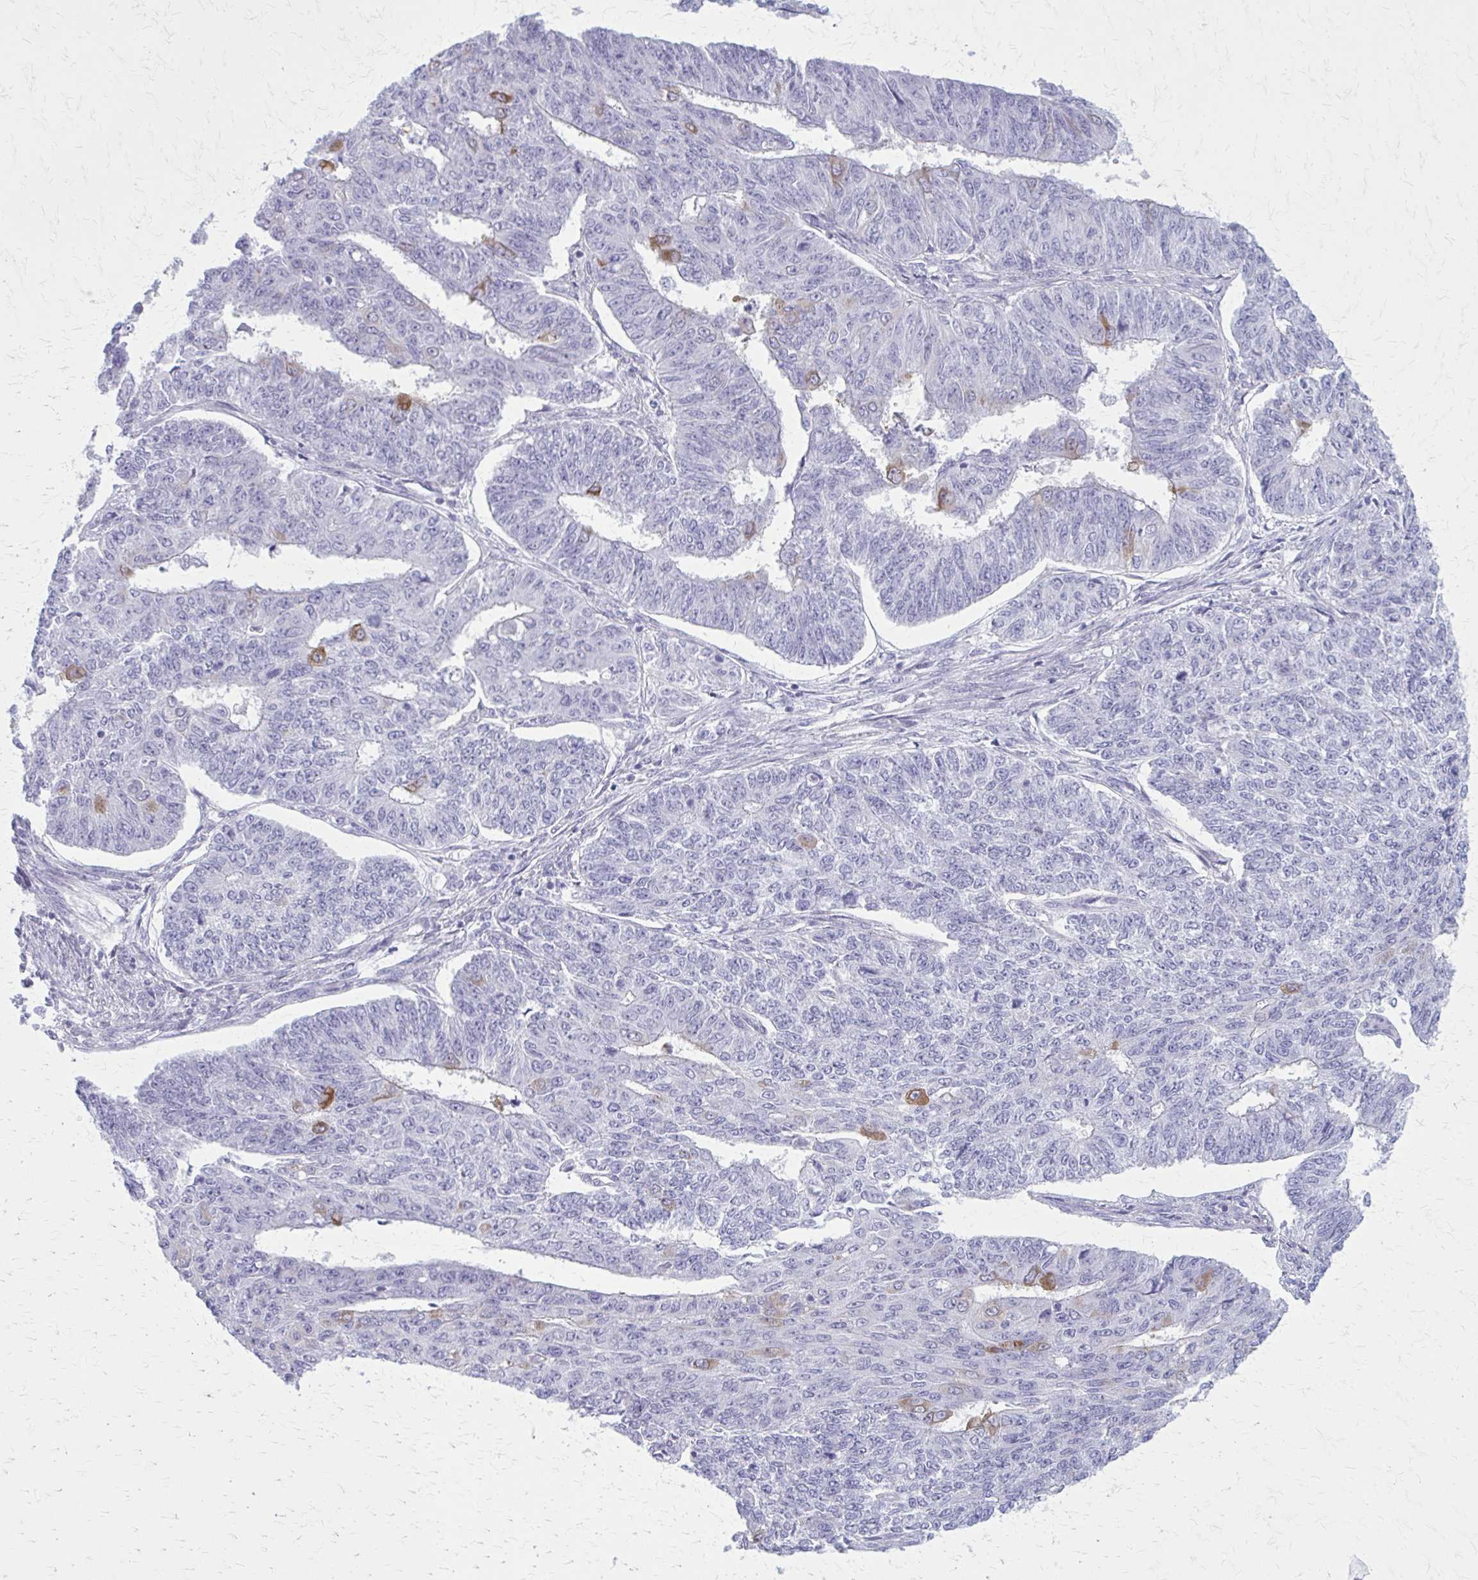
{"staining": {"intensity": "strong", "quantity": "<25%", "location": "cytoplasmic/membranous"}, "tissue": "endometrial cancer", "cell_type": "Tumor cells", "image_type": "cancer", "snomed": [{"axis": "morphology", "description": "Adenocarcinoma, NOS"}, {"axis": "topography", "description": "Endometrium"}], "caption": "About <25% of tumor cells in adenocarcinoma (endometrial) demonstrate strong cytoplasmic/membranous protein positivity as visualized by brown immunohistochemical staining.", "gene": "PITPNM1", "patient": {"sex": "female", "age": 32}}